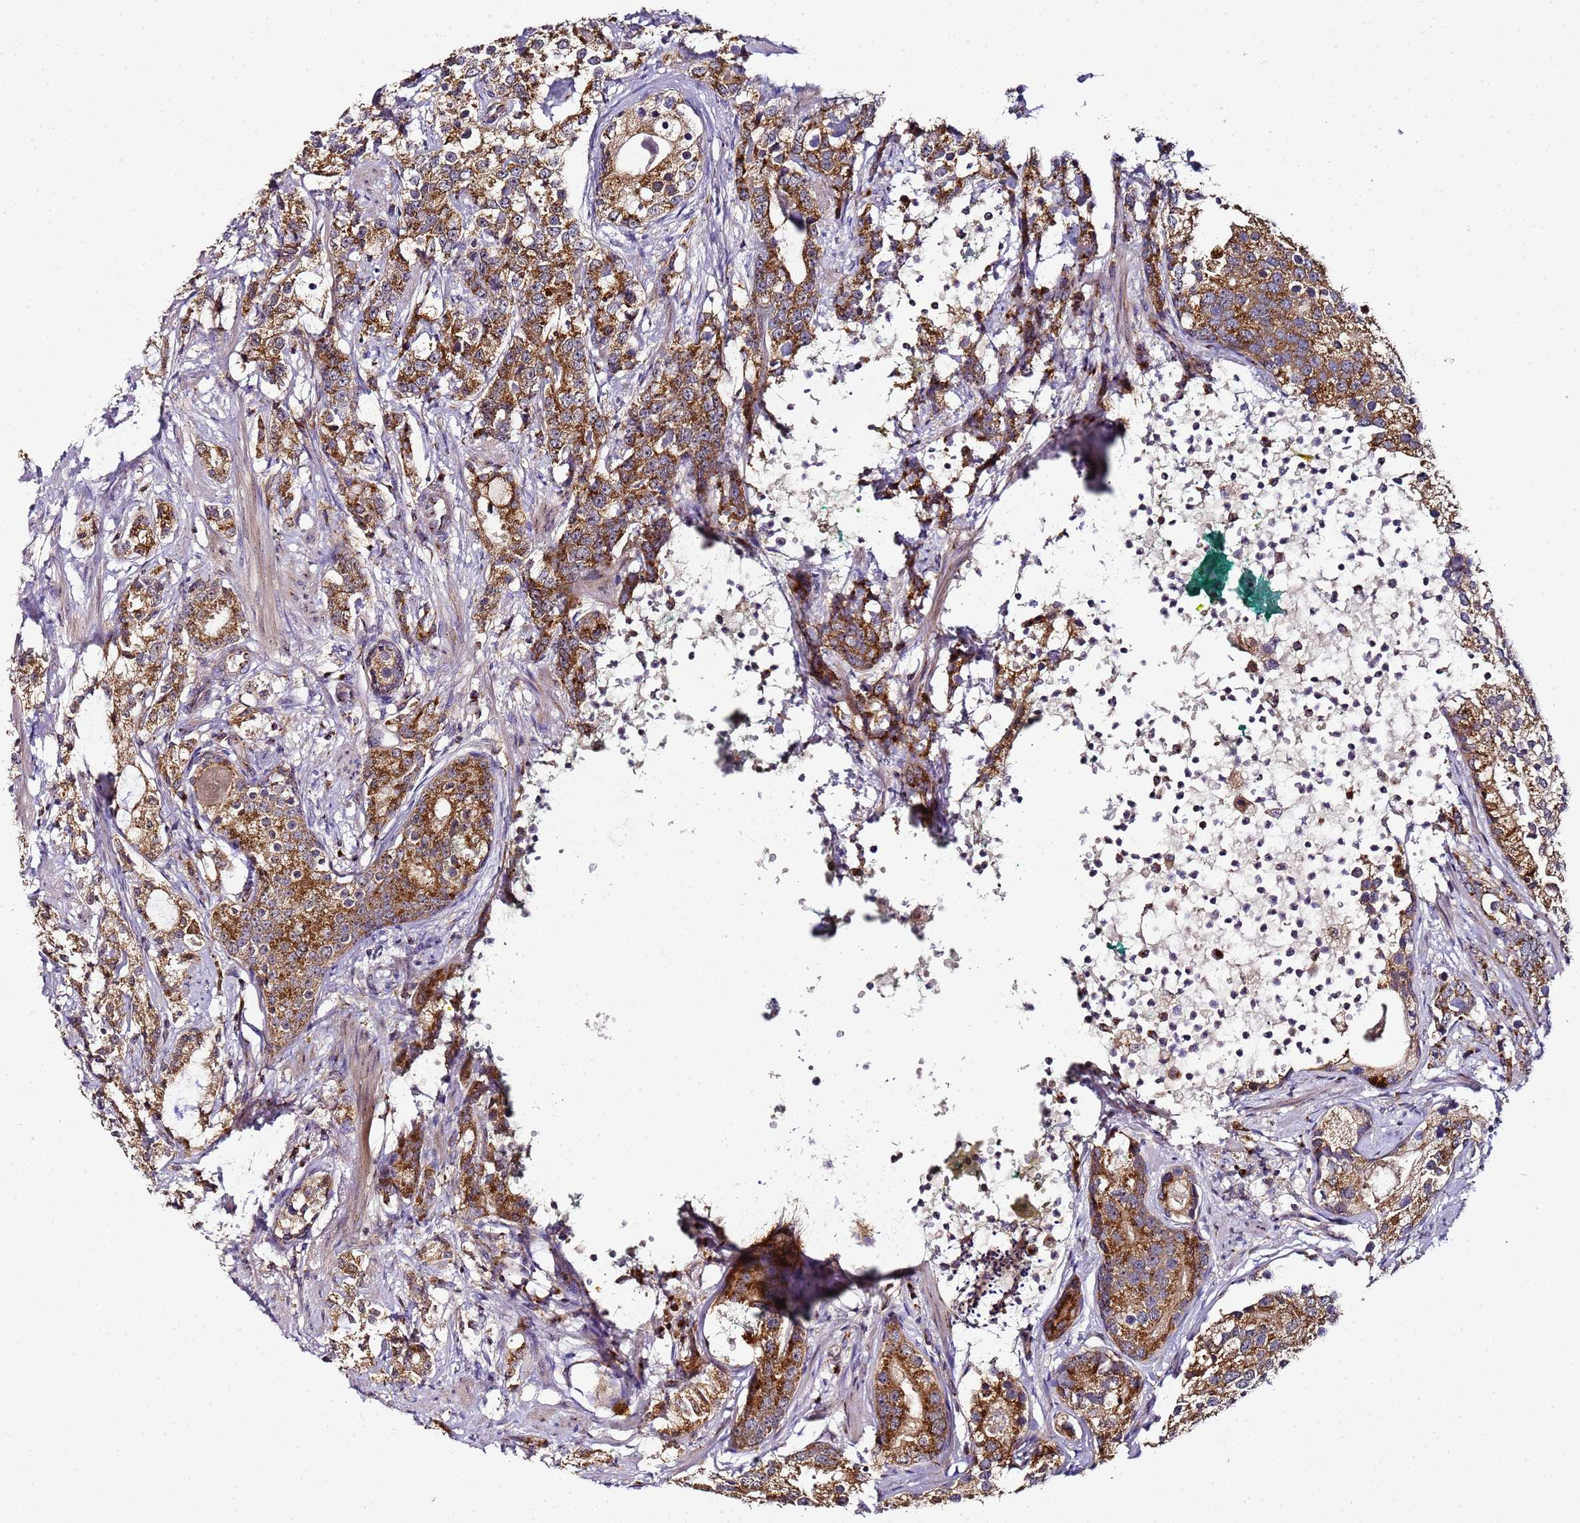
{"staining": {"intensity": "strong", "quantity": ">75%", "location": "cytoplasmic/membranous"}, "tissue": "prostate cancer", "cell_type": "Tumor cells", "image_type": "cancer", "snomed": [{"axis": "morphology", "description": "Adenocarcinoma, High grade"}, {"axis": "topography", "description": "Prostate"}], "caption": "This is a histology image of immunohistochemistry (IHC) staining of prostate cancer (adenocarcinoma (high-grade)), which shows strong expression in the cytoplasmic/membranous of tumor cells.", "gene": "MRPL49", "patient": {"sex": "male", "age": 69}}